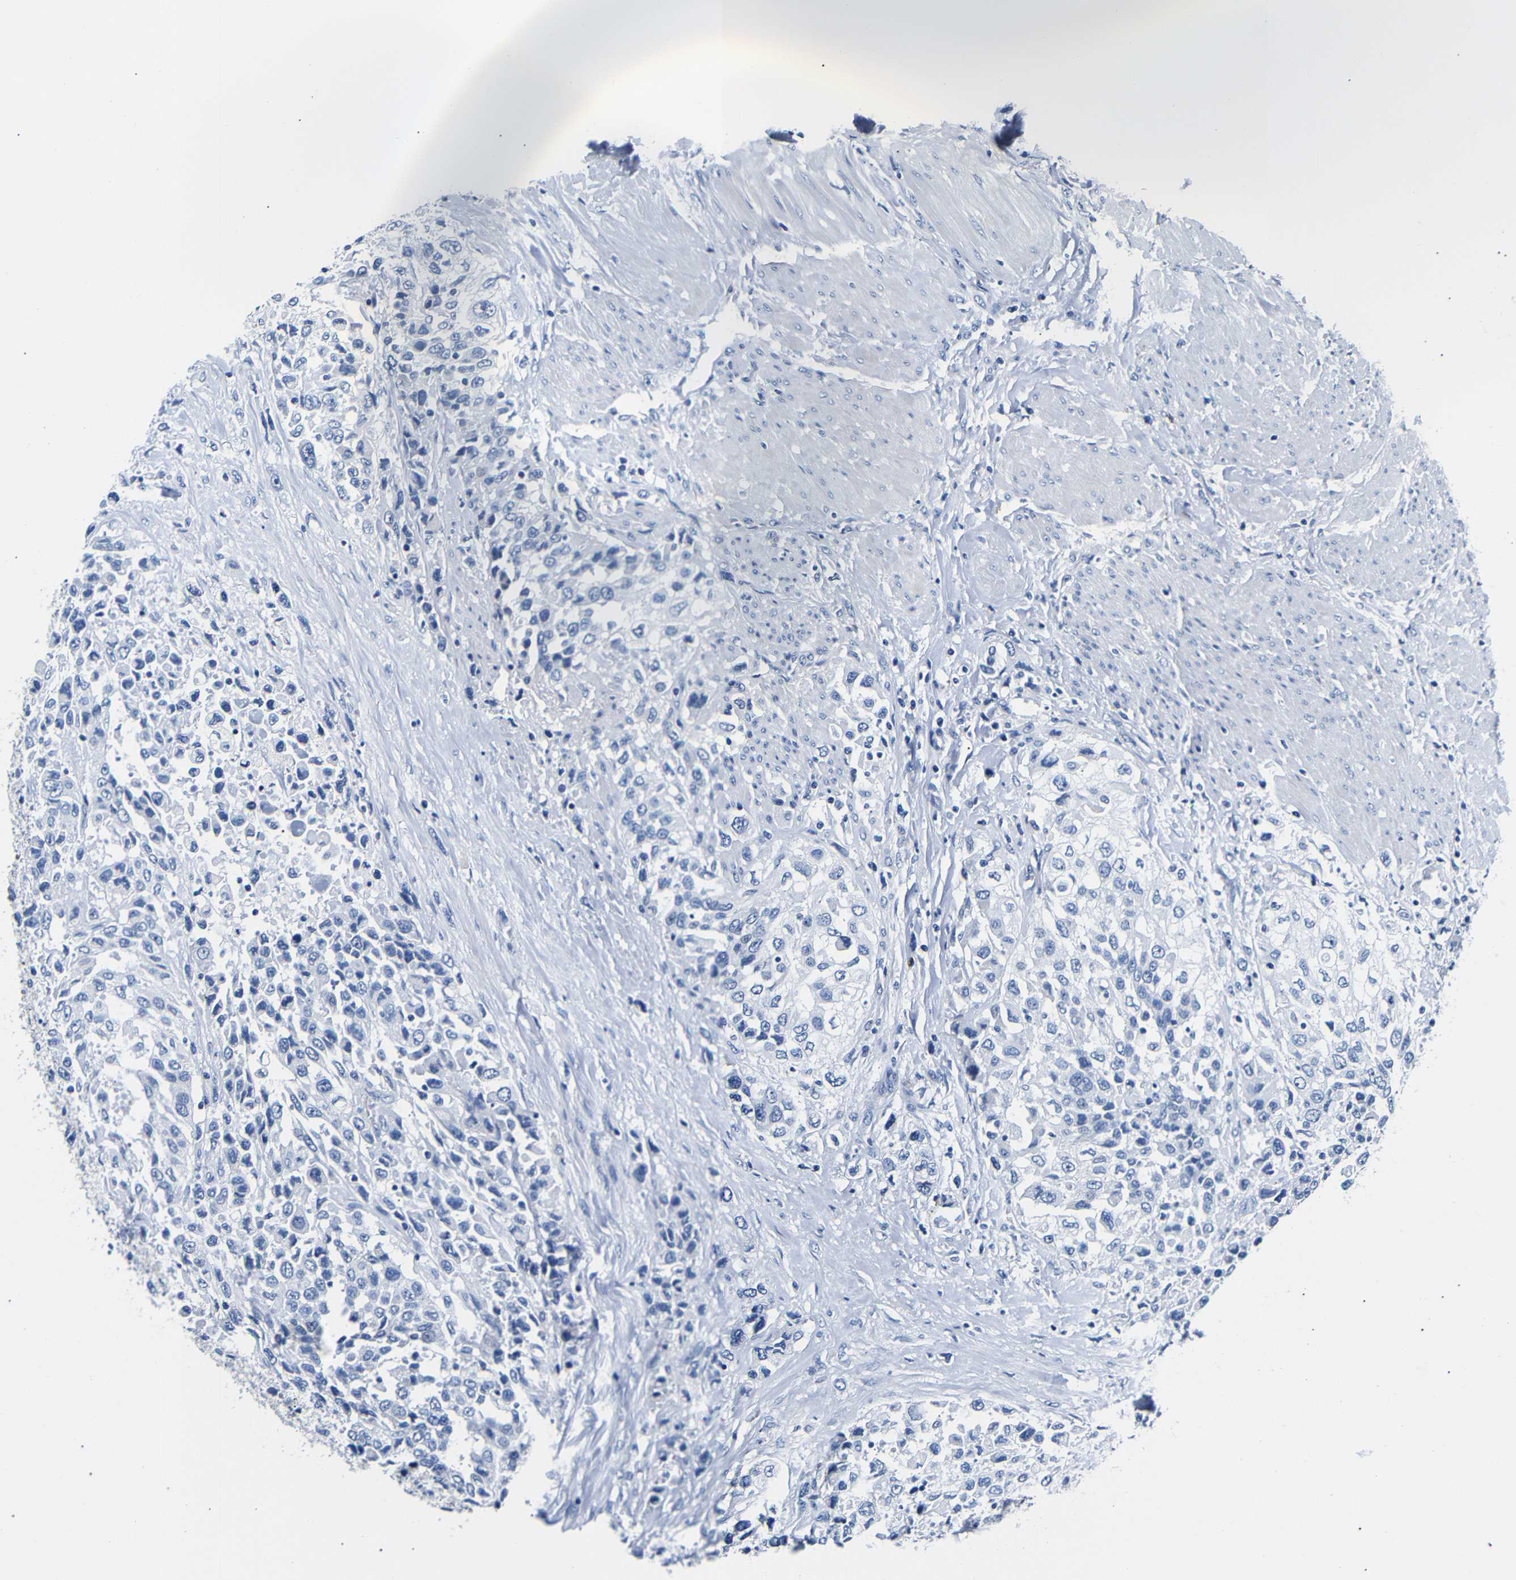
{"staining": {"intensity": "negative", "quantity": "none", "location": "none"}, "tissue": "urothelial cancer", "cell_type": "Tumor cells", "image_type": "cancer", "snomed": [{"axis": "morphology", "description": "Urothelial carcinoma, High grade"}, {"axis": "topography", "description": "Urinary bladder"}], "caption": "Urothelial cancer stained for a protein using immunohistochemistry (IHC) reveals no staining tumor cells.", "gene": "GAP43", "patient": {"sex": "female", "age": 80}}